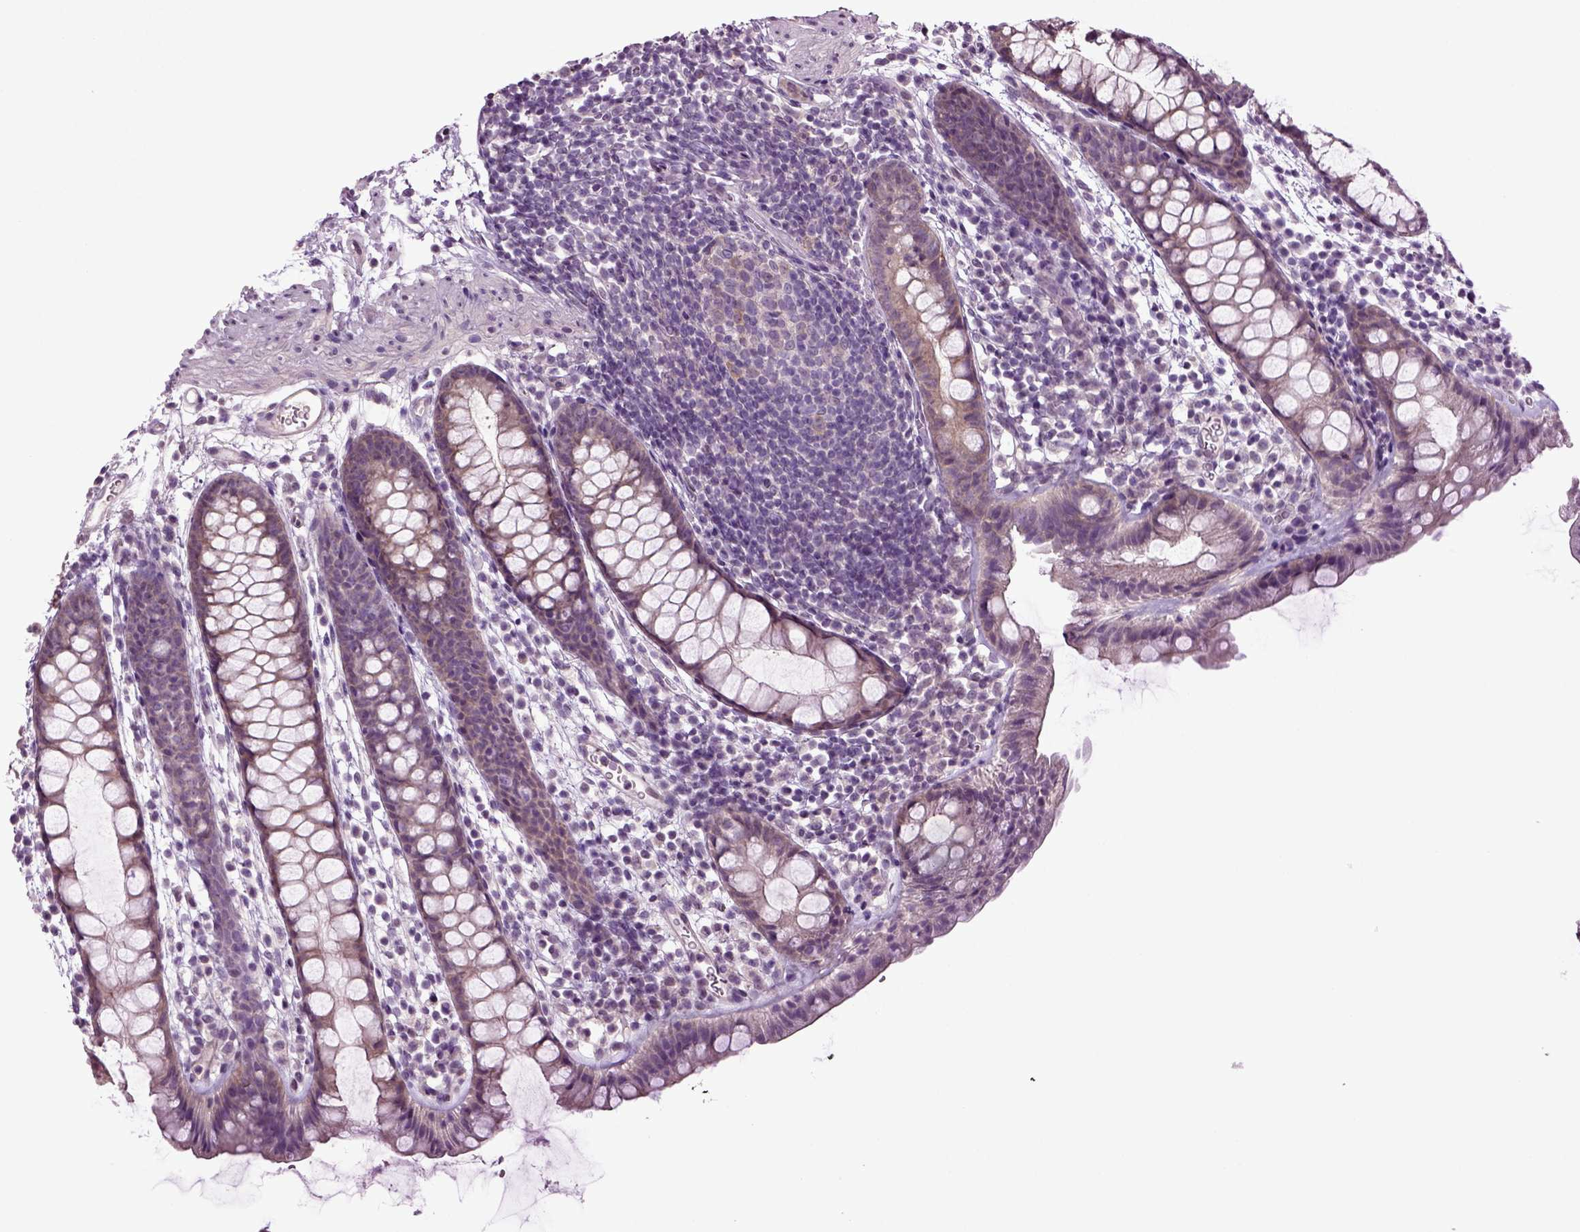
{"staining": {"intensity": "weak", "quantity": "<25%", "location": "cytoplasmic/membranous"}, "tissue": "rectum", "cell_type": "Glandular cells", "image_type": "normal", "snomed": [{"axis": "morphology", "description": "Normal tissue, NOS"}, {"axis": "topography", "description": "Rectum"}], "caption": "The histopathology image exhibits no staining of glandular cells in unremarkable rectum.", "gene": "PLCH2", "patient": {"sex": "male", "age": 57}}